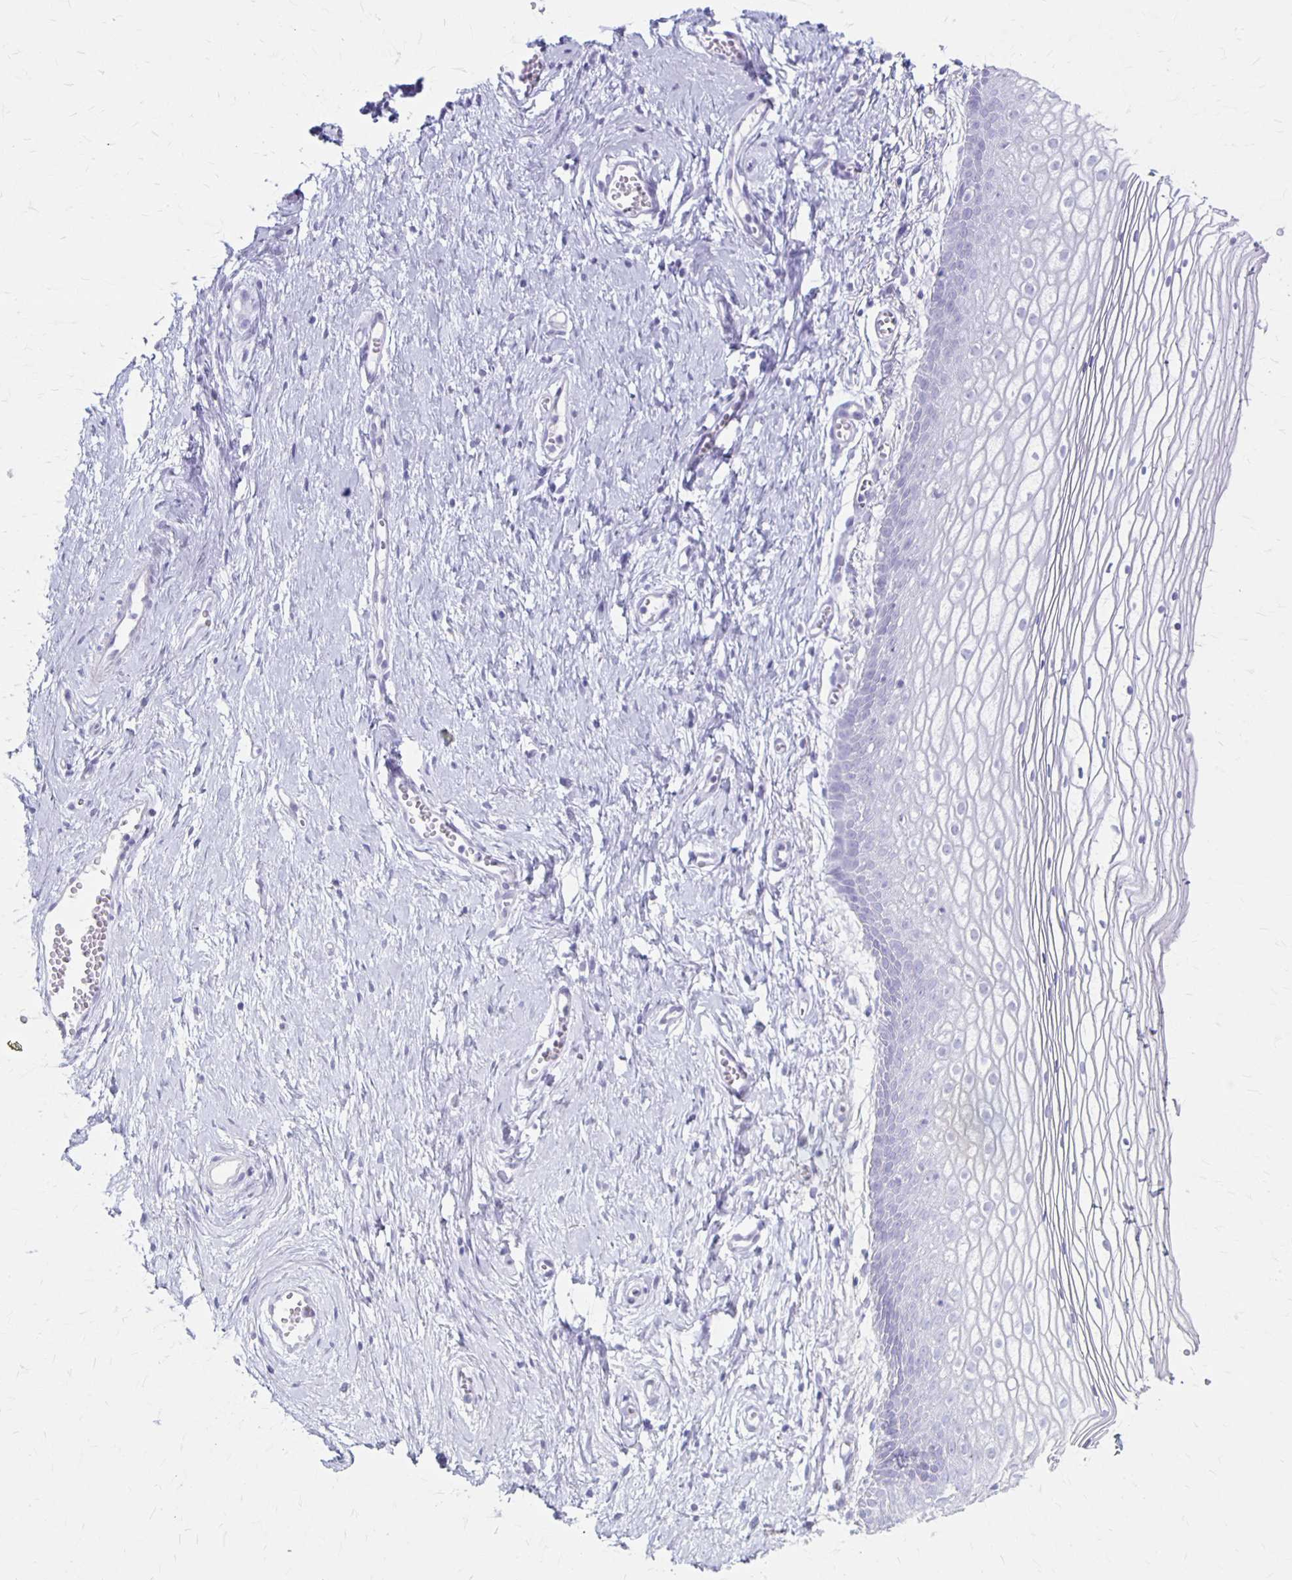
{"staining": {"intensity": "negative", "quantity": "none", "location": "none"}, "tissue": "vagina", "cell_type": "Squamous epithelial cells", "image_type": "normal", "snomed": [{"axis": "morphology", "description": "Normal tissue, NOS"}, {"axis": "topography", "description": "Vagina"}], "caption": "Immunohistochemistry (IHC) image of unremarkable vagina stained for a protein (brown), which reveals no positivity in squamous epithelial cells.", "gene": "MAGEC2", "patient": {"sex": "female", "age": 56}}